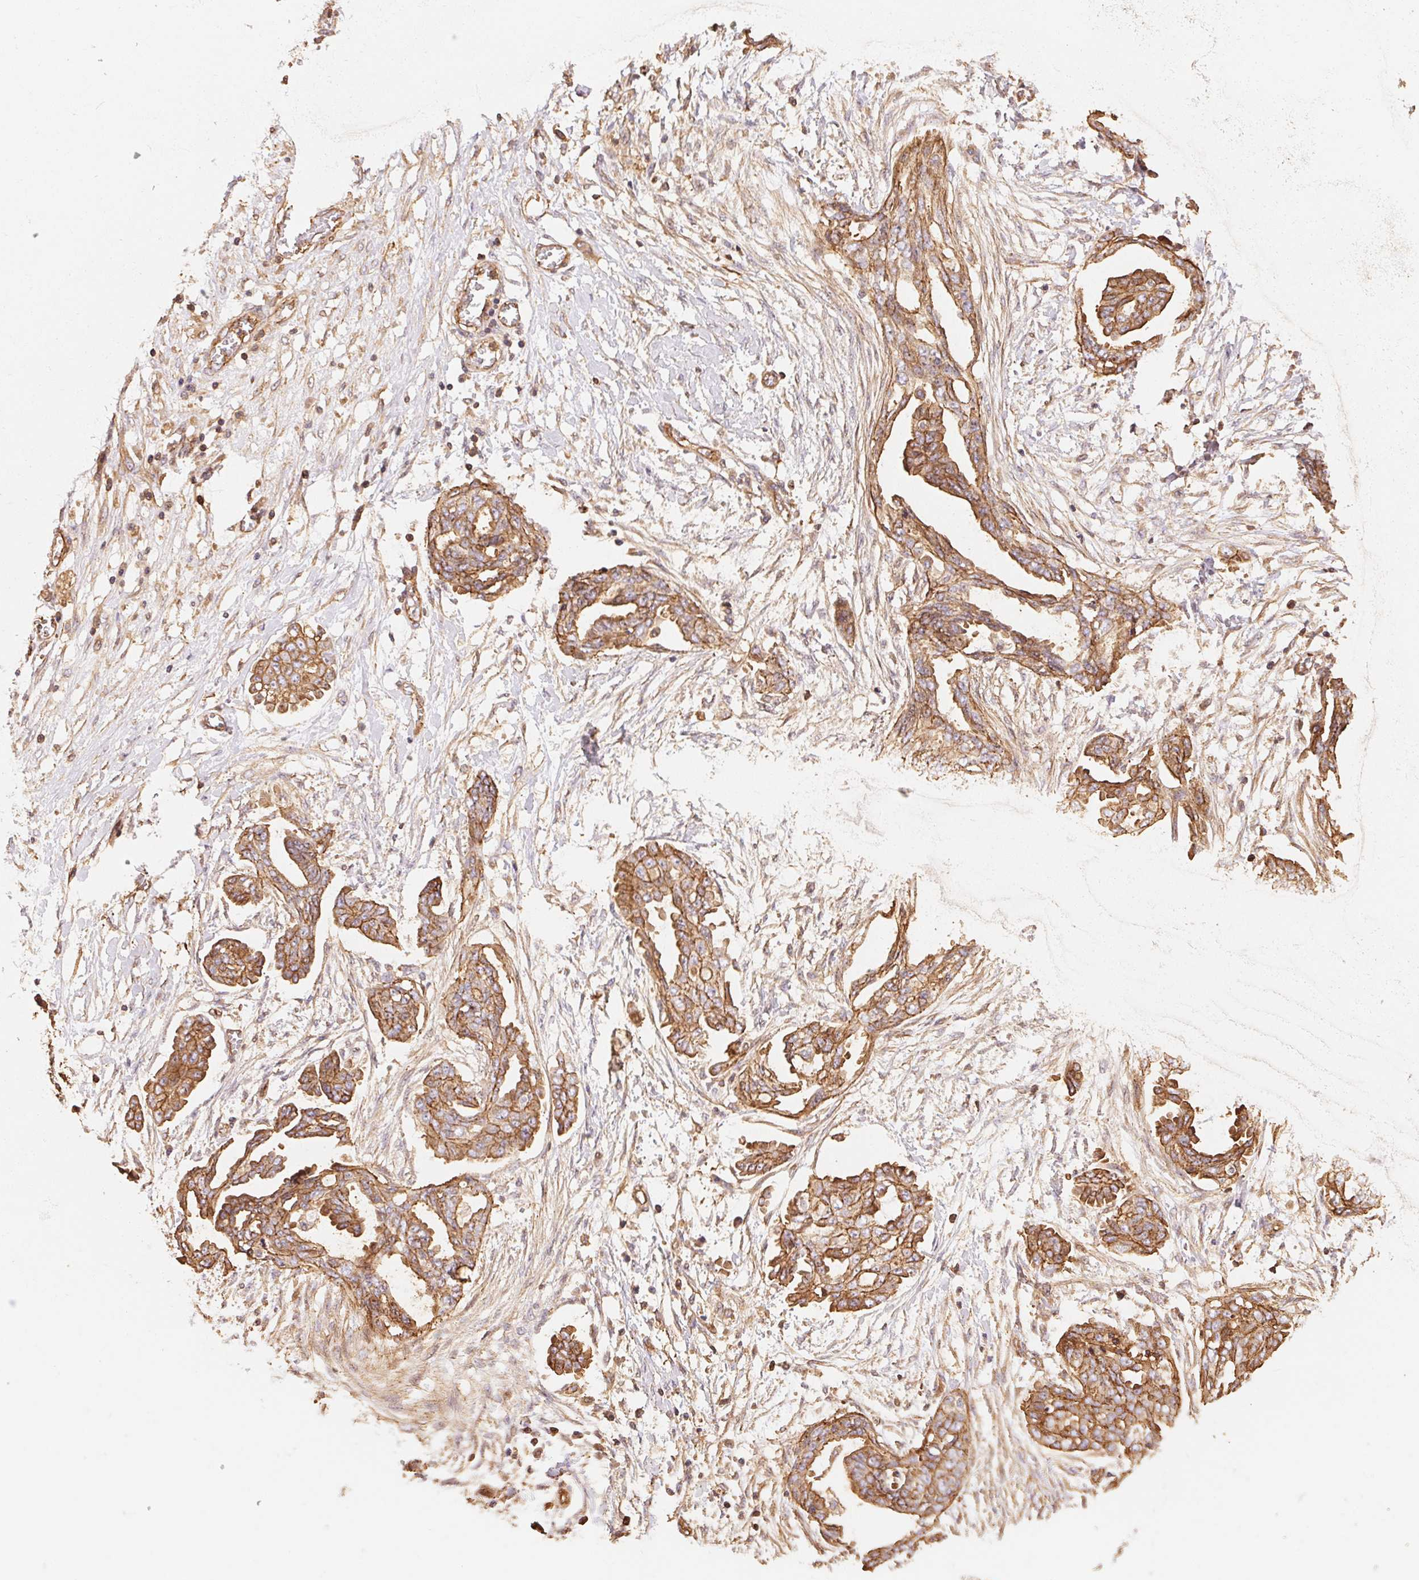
{"staining": {"intensity": "moderate", "quantity": ">75%", "location": "cytoplasmic/membranous"}, "tissue": "ovarian cancer", "cell_type": "Tumor cells", "image_type": "cancer", "snomed": [{"axis": "morphology", "description": "Cystadenocarcinoma, serous, NOS"}, {"axis": "topography", "description": "Ovary"}], "caption": "This photomicrograph reveals immunohistochemistry (IHC) staining of ovarian cancer, with medium moderate cytoplasmic/membranous expression in about >75% of tumor cells.", "gene": "FRAS1", "patient": {"sex": "female", "age": 71}}